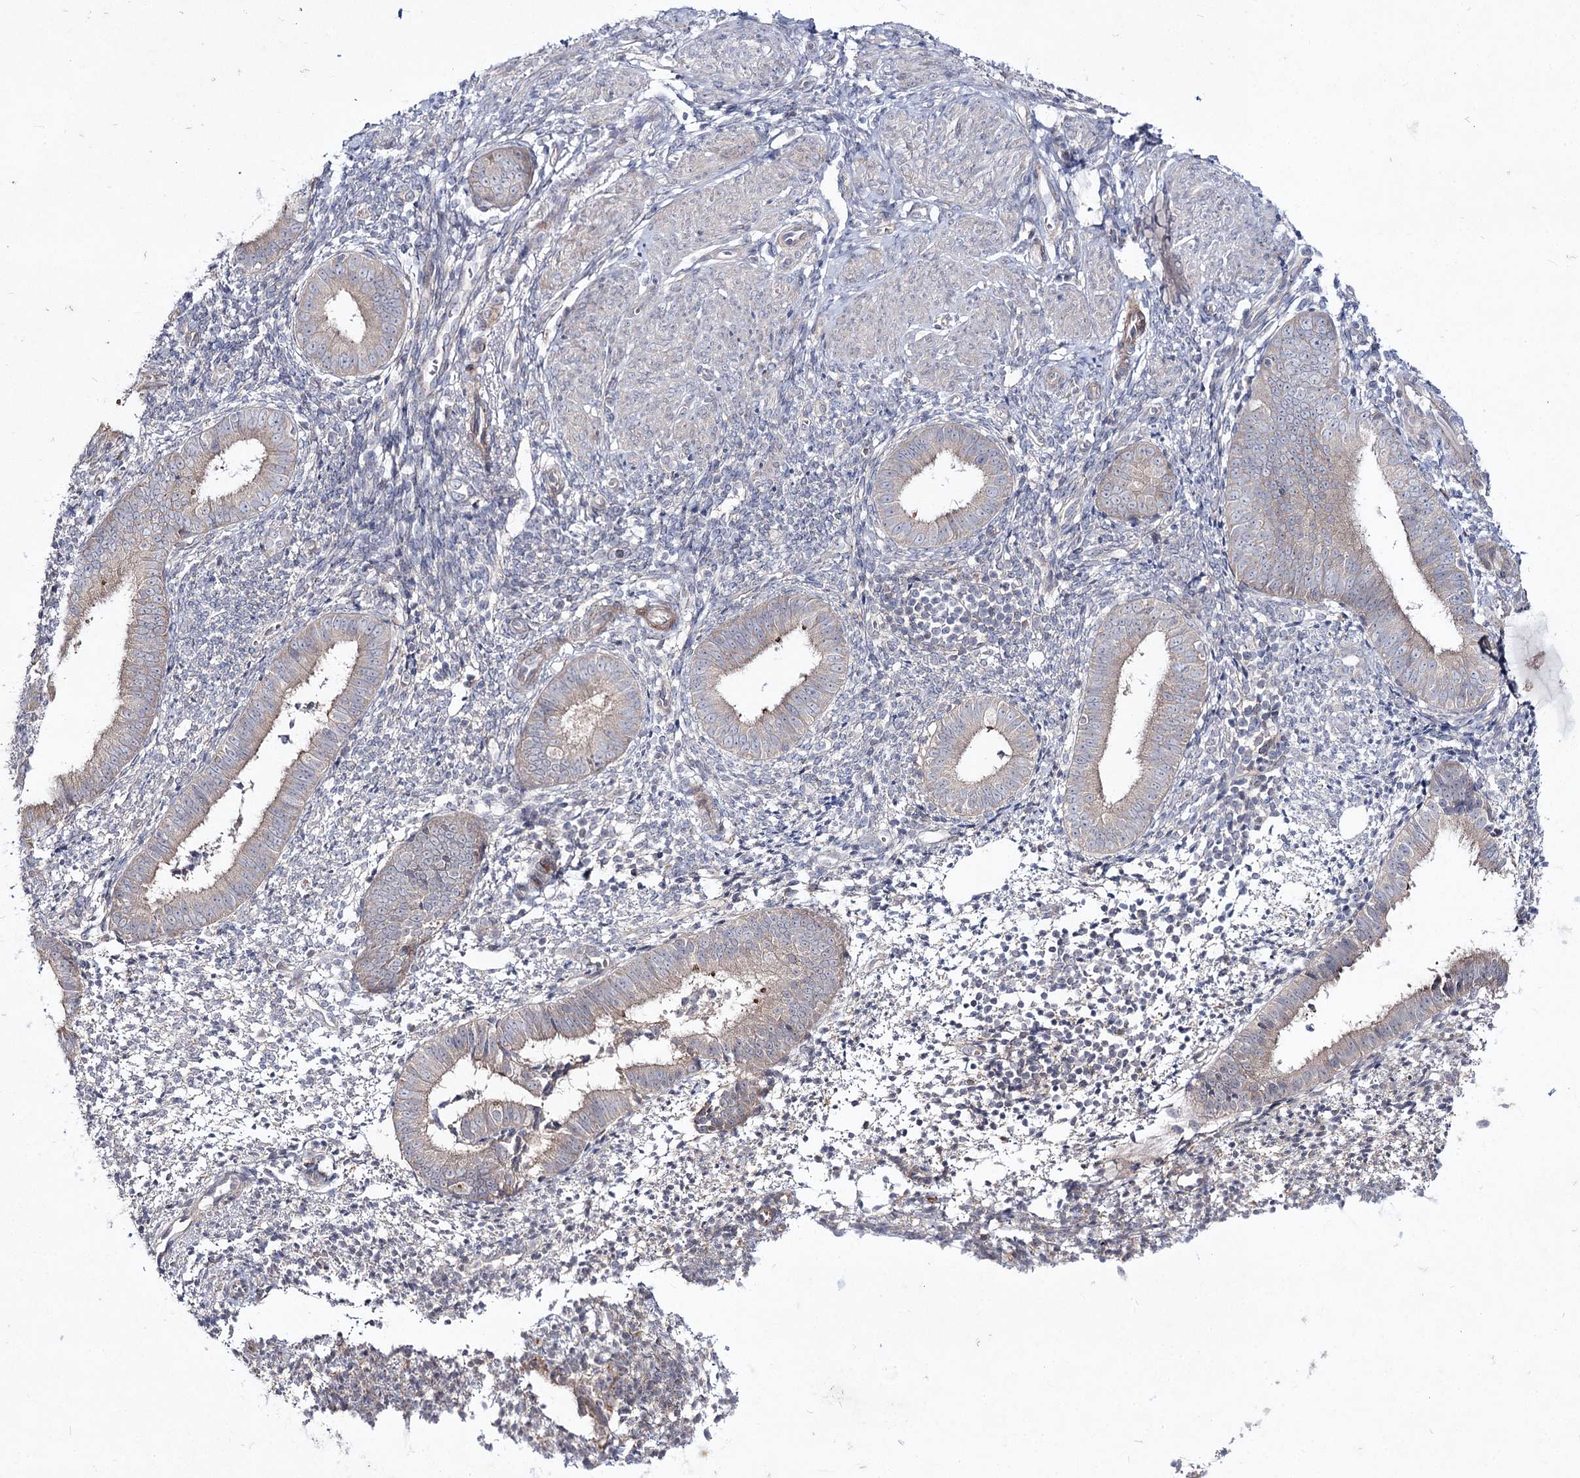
{"staining": {"intensity": "weak", "quantity": "<25%", "location": "cytoplasmic/membranous"}, "tissue": "endometrium", "cell_type": "Cells in endometrial stroma", "image_type": "normal", "snomed": [{"axis": "morphology", "description": "Normal tissue, NOS"}, {"axis": "topography", "description": "Uterus"}, {"axis": "topography", "description": "Endometrium"}], "caption": "Immunohistochemical staining of benign endometrium shows no significant staining in cells in endometrial stroma.", "gene": "CIB2", "patient": {"sex": "female", "age": 48}}